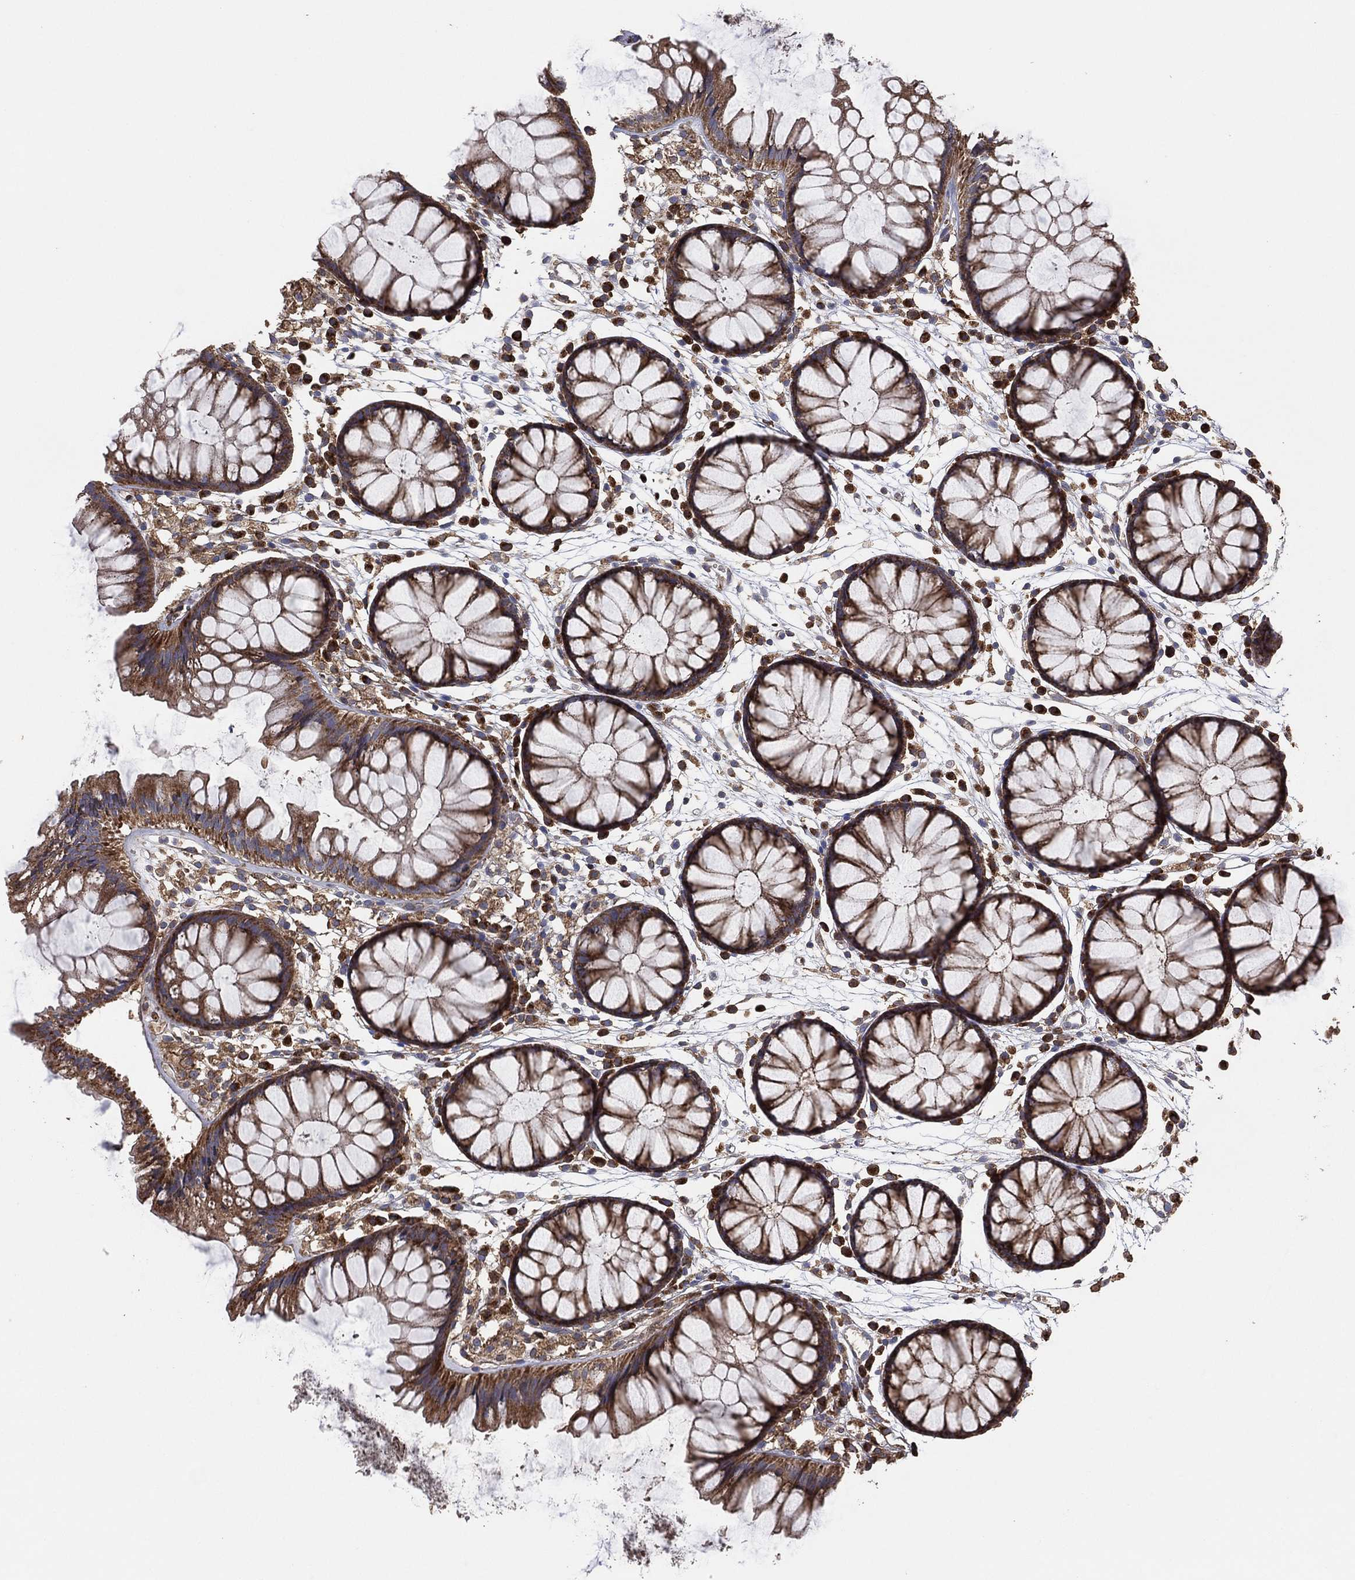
{"staining": {"intensity": "weak", "quantity": "25%-75%", "location": "cytoplasmic/membranous"}, "tissue": "colon", "cell_type": "Endothelial cells", "image_type": "normal", "snomed": [{"axis": "morphology", "description": "Normal tissue, NOS"}, {"axis": "morphology", "description": "Adenocarcinoma, NOS"}, {"axis": "topography", "description": "Colon"}], "caption": "This is an image of immunohistochemistry (IHC) staining of normal colon, which shows weak positivity in the cytoplasmic/membranous of endothelial cells.", "gene": "LIMD1", "patient": {"sex": "male", "age": 65}}